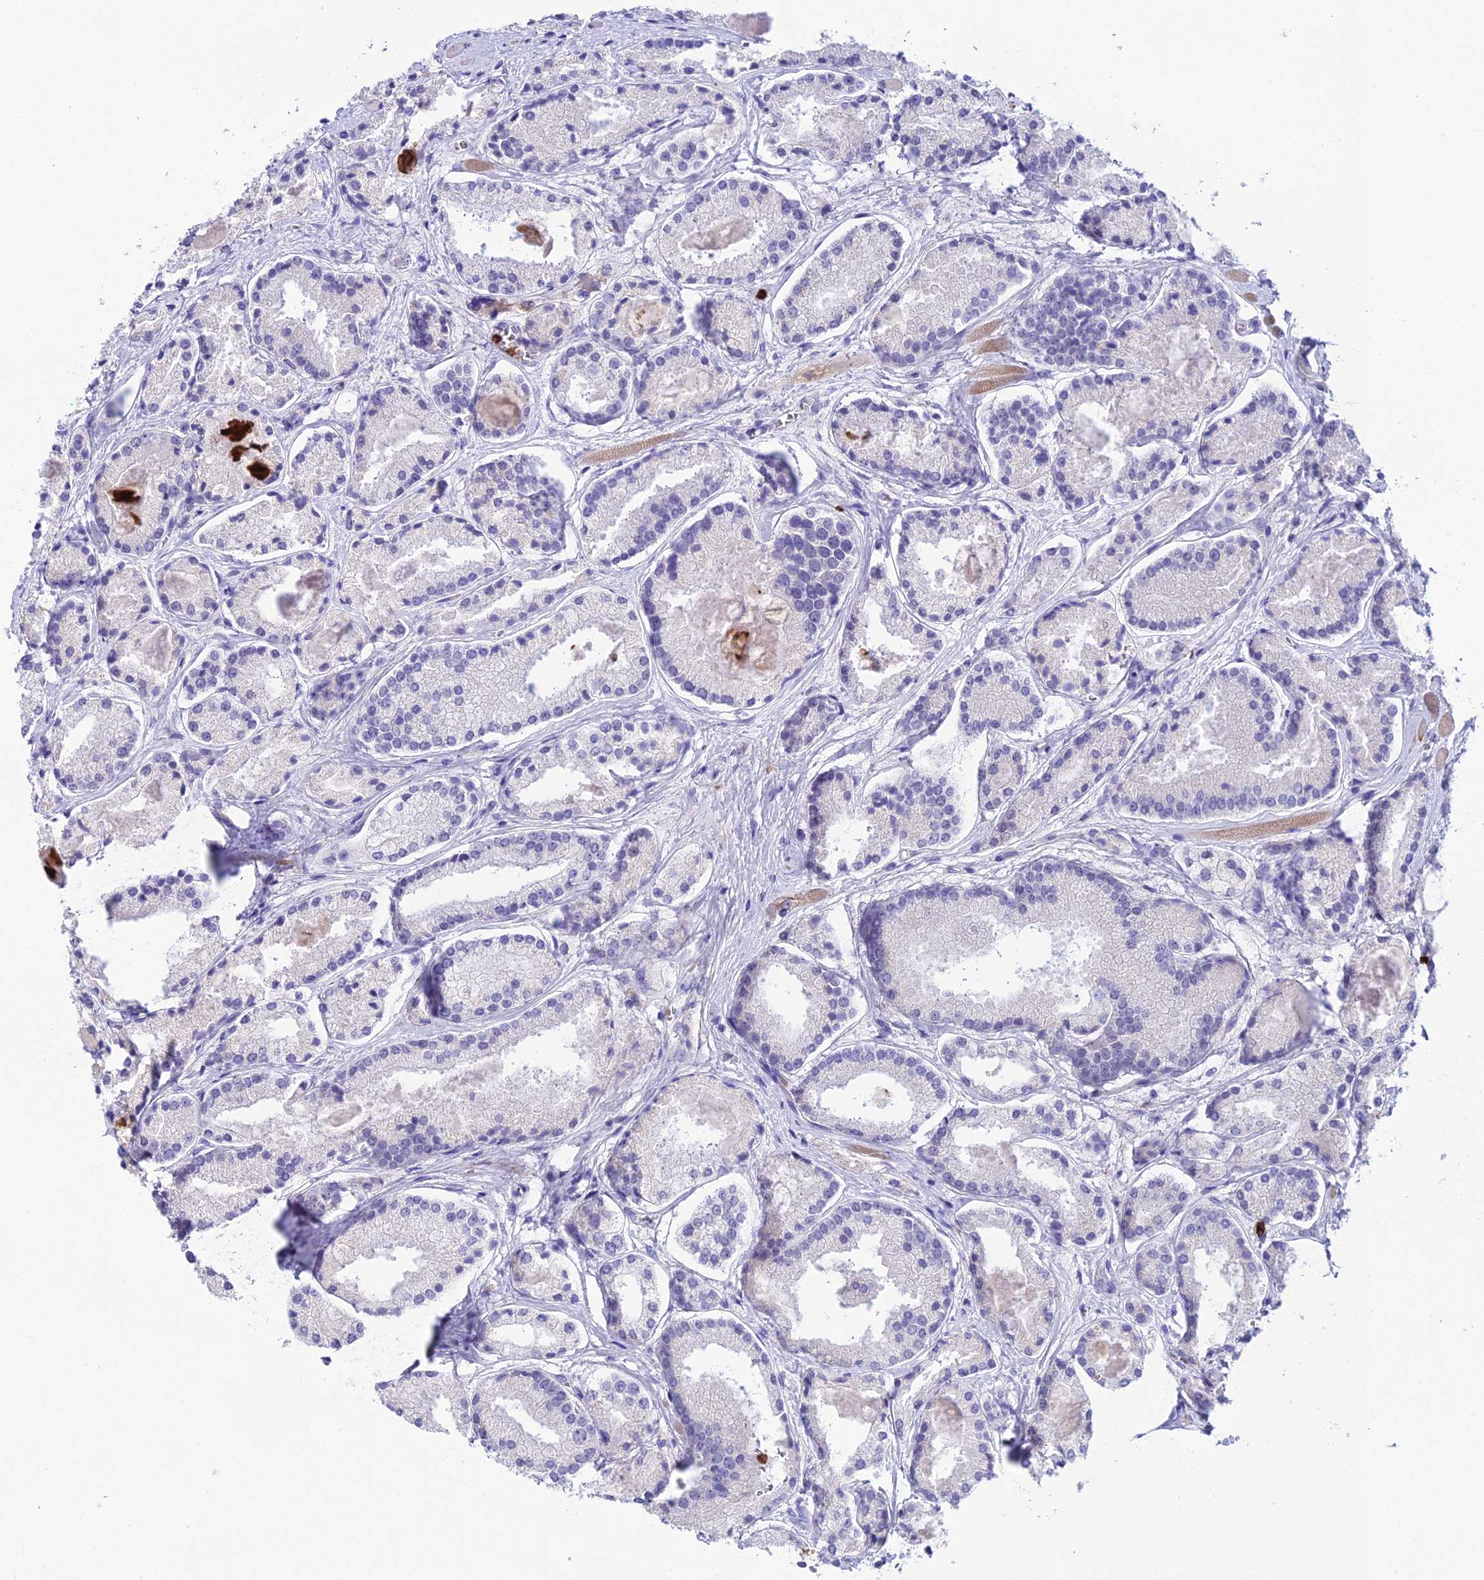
{"staining": {"intensity": "negative", "quantity": "none", "location": "none"}, "tissue": "prostate cancer", "cell_type": "Tumor cells", "image_type": "cancer", "snomed": [{"axis": "morphology", "description": "Adenocarcinoma, High grade"}, {"axis": "topography", "description": "Prostate"}], "caption": "This is an immunohistochemistry (IHC) photomicrograph of human high-grade adenocarcinoma (prostate). There is no staining in tumor cells.", "gene": "COL6A6", "patient": {"sex": "male", "age": 67}}